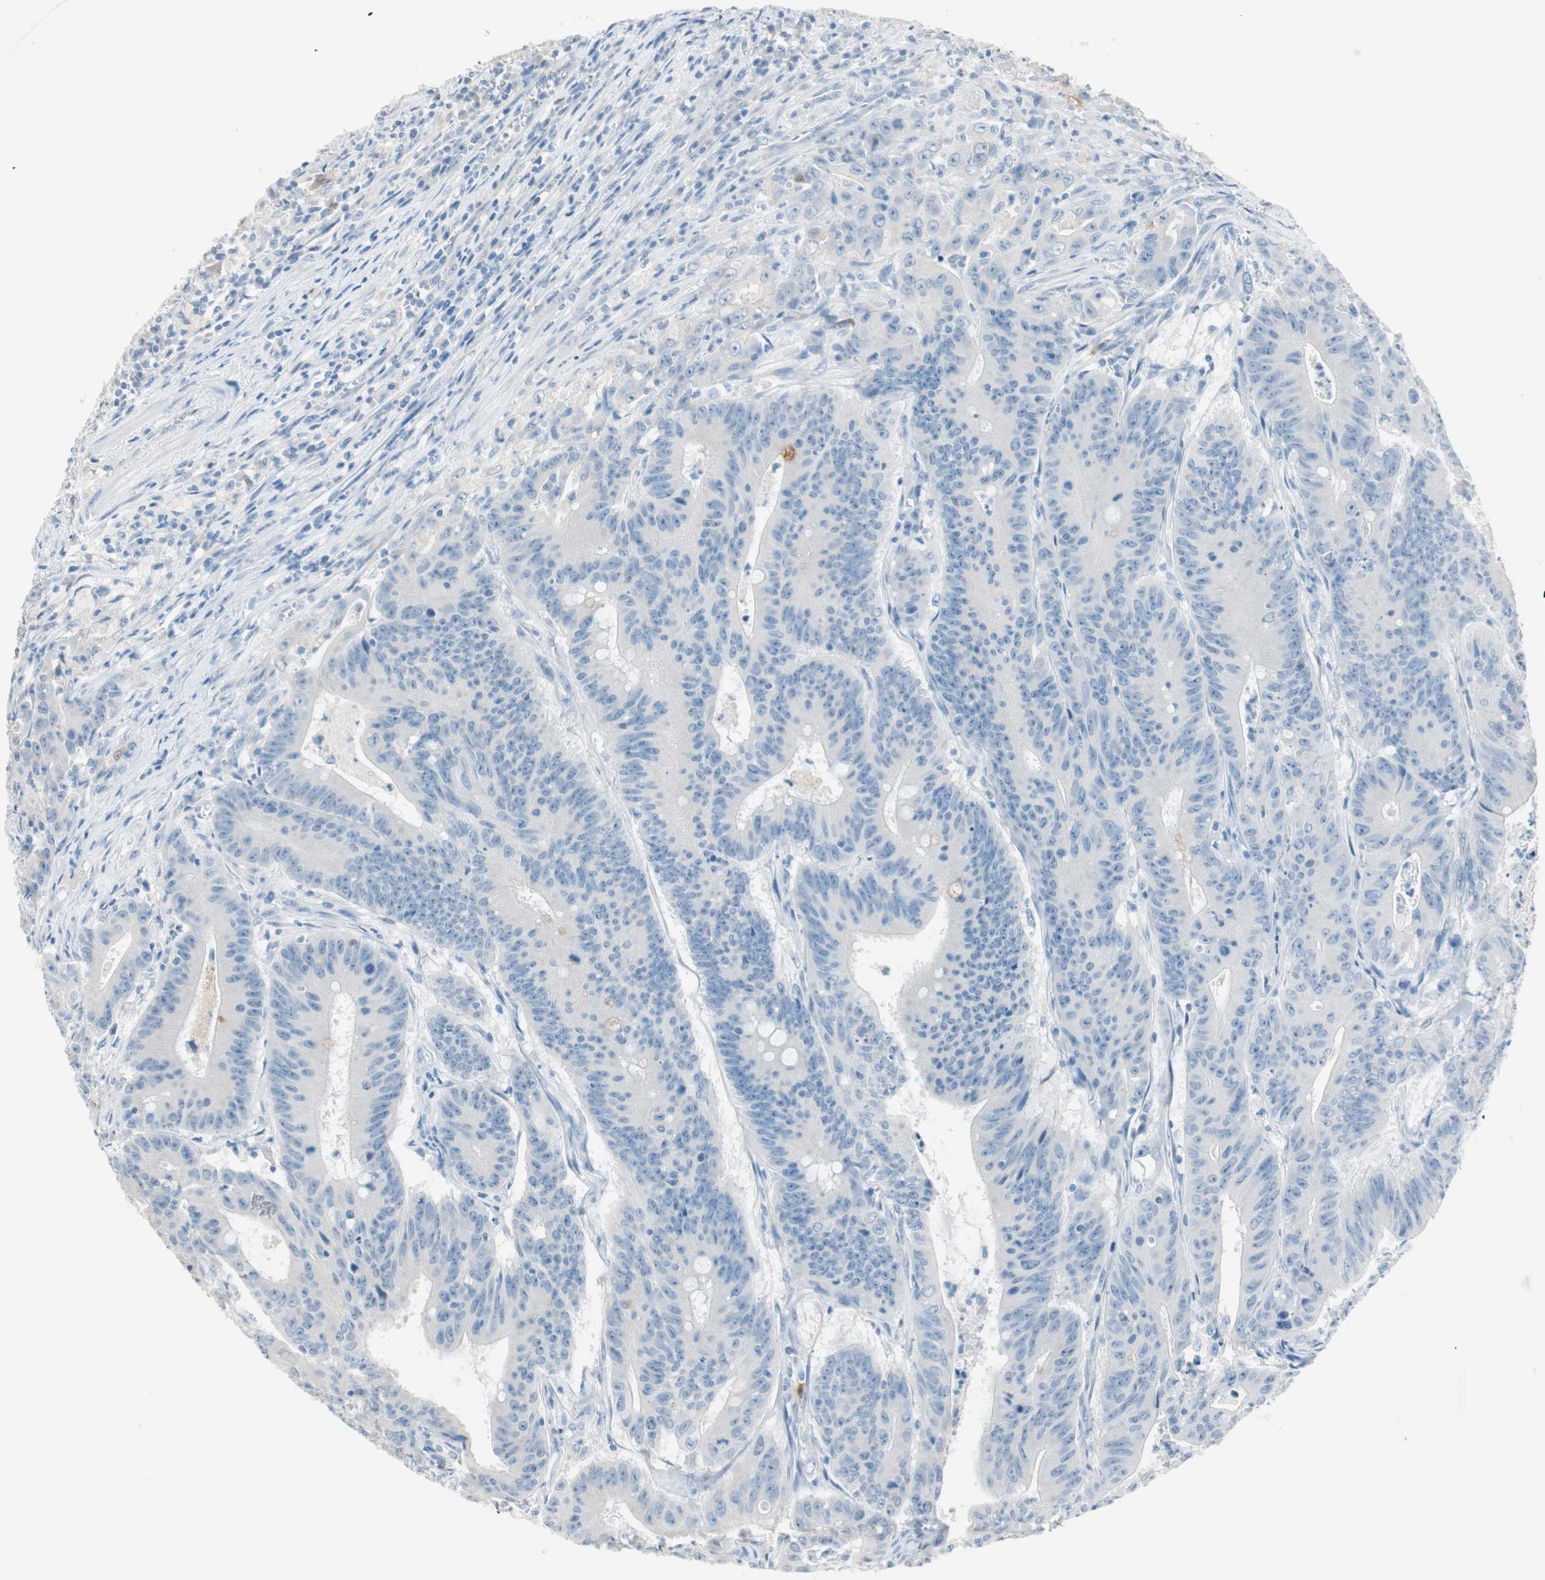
{"staining": {"intensity": "negative", "quantity": "none", "location": "none"}, "tissue": "colorectal cancer", "cell_type": "Tumor cells", "image_type": "cancer", "snomed": [{"axis": "morphology", "description": "Adenocarcinoma, NOS"}, {"axis": "topography", "description": "Colon"}], "caption": "Immunohistochemistry image of human adenocarcinoma (colorectal) stained for a protein (brown), which displays no staining in tumor cells.", "gene": "HPGD", "patient": {"sex": "male", "age": 45}}